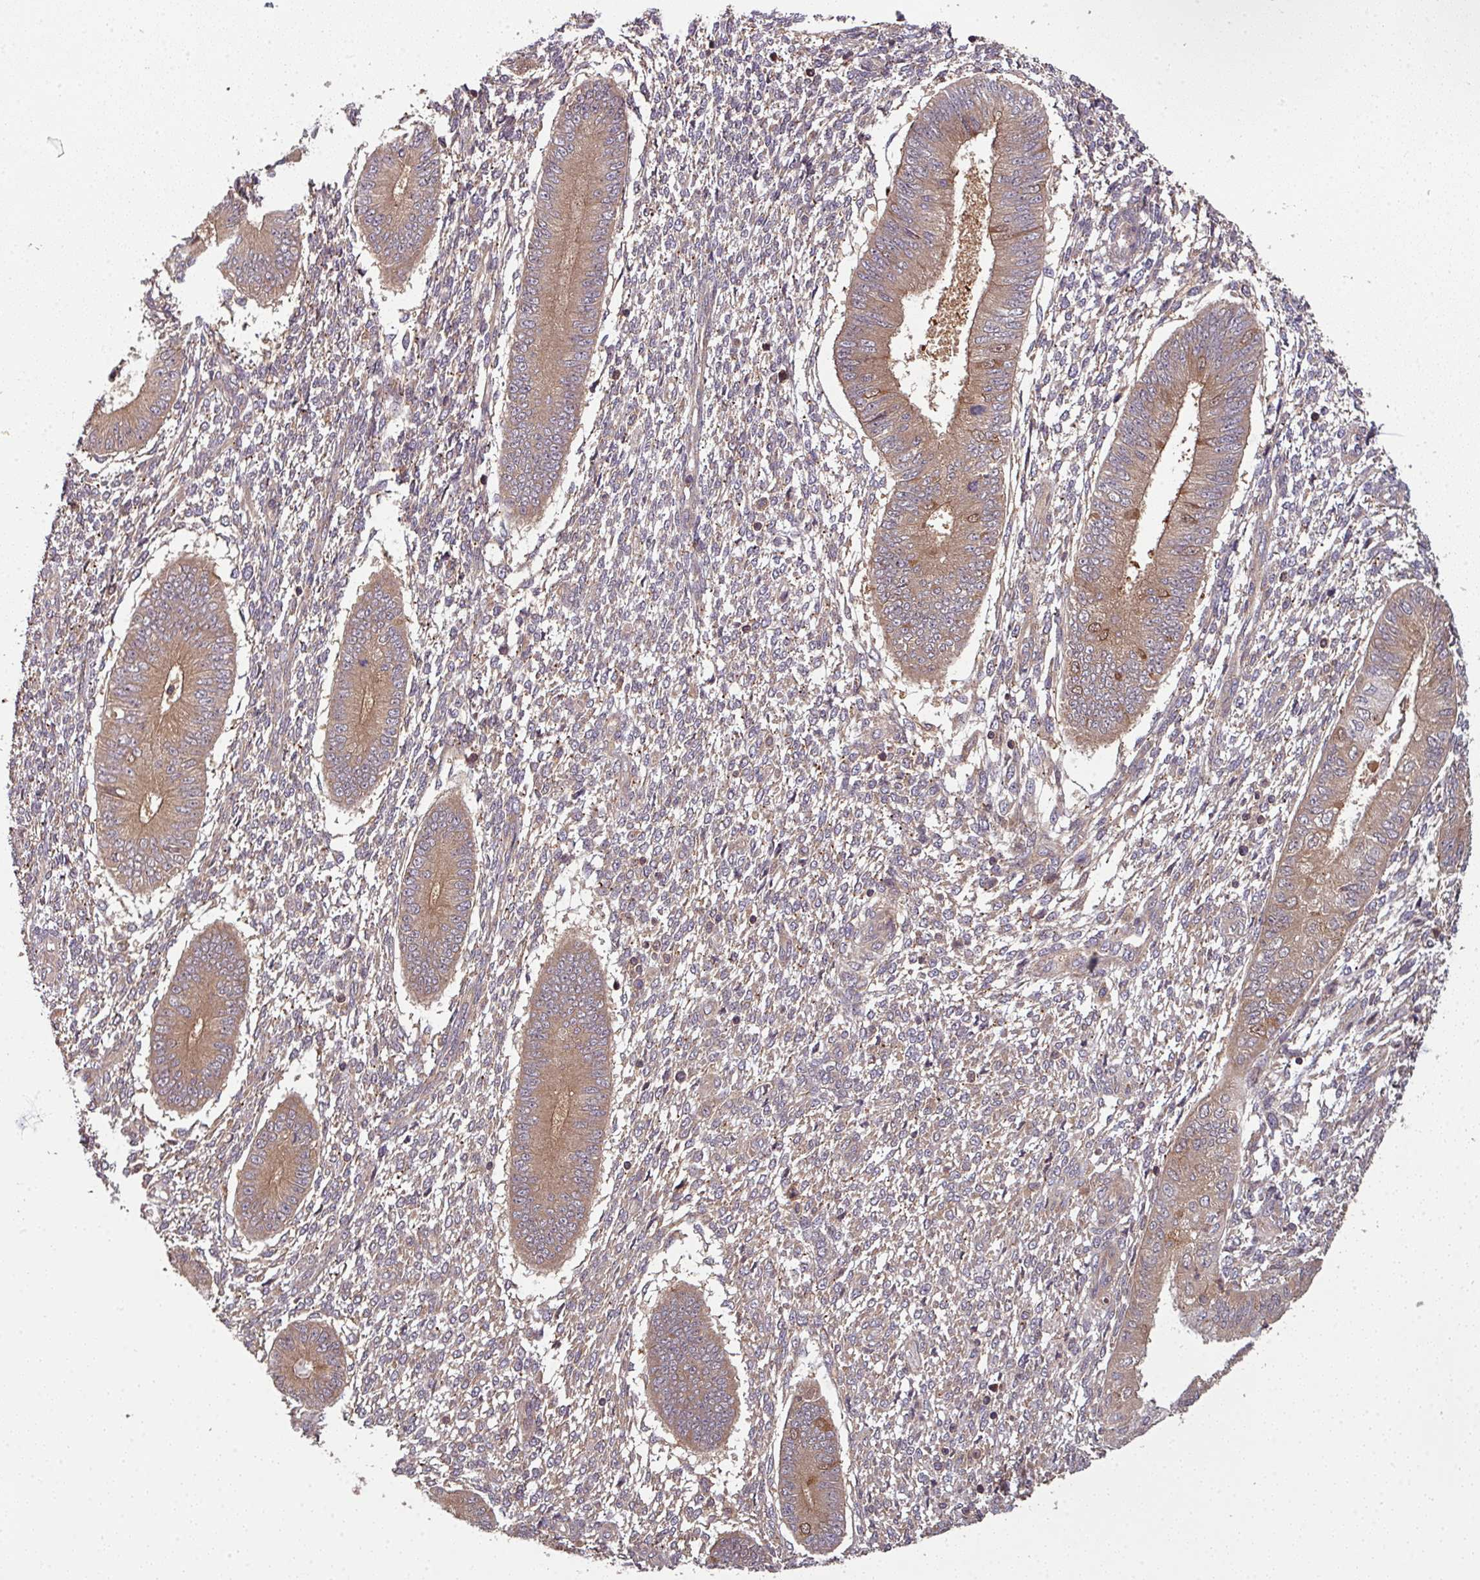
{"staining": {"intensity": "negative", "quantity": "none", "location": "none"}, "tissue": "endometrium", "cell_type": "Cells in endometrial stroma", "image_type": "normal", "snomed": [{"axis": "morphology", "description": "Normal tissue, NOS"}, {"axis": "topography", "description": "Endometrium"}], "caption": "IHC of benign human endometrium reveals no staining in cells in endometrial stroma. (DAB (3,3'-diaminobenzidine) immunohistochemistry (IHC) with hematoxylin counter stain).", "gene": "GSKIP", "patient": {"sex": "female", "age": 49}}